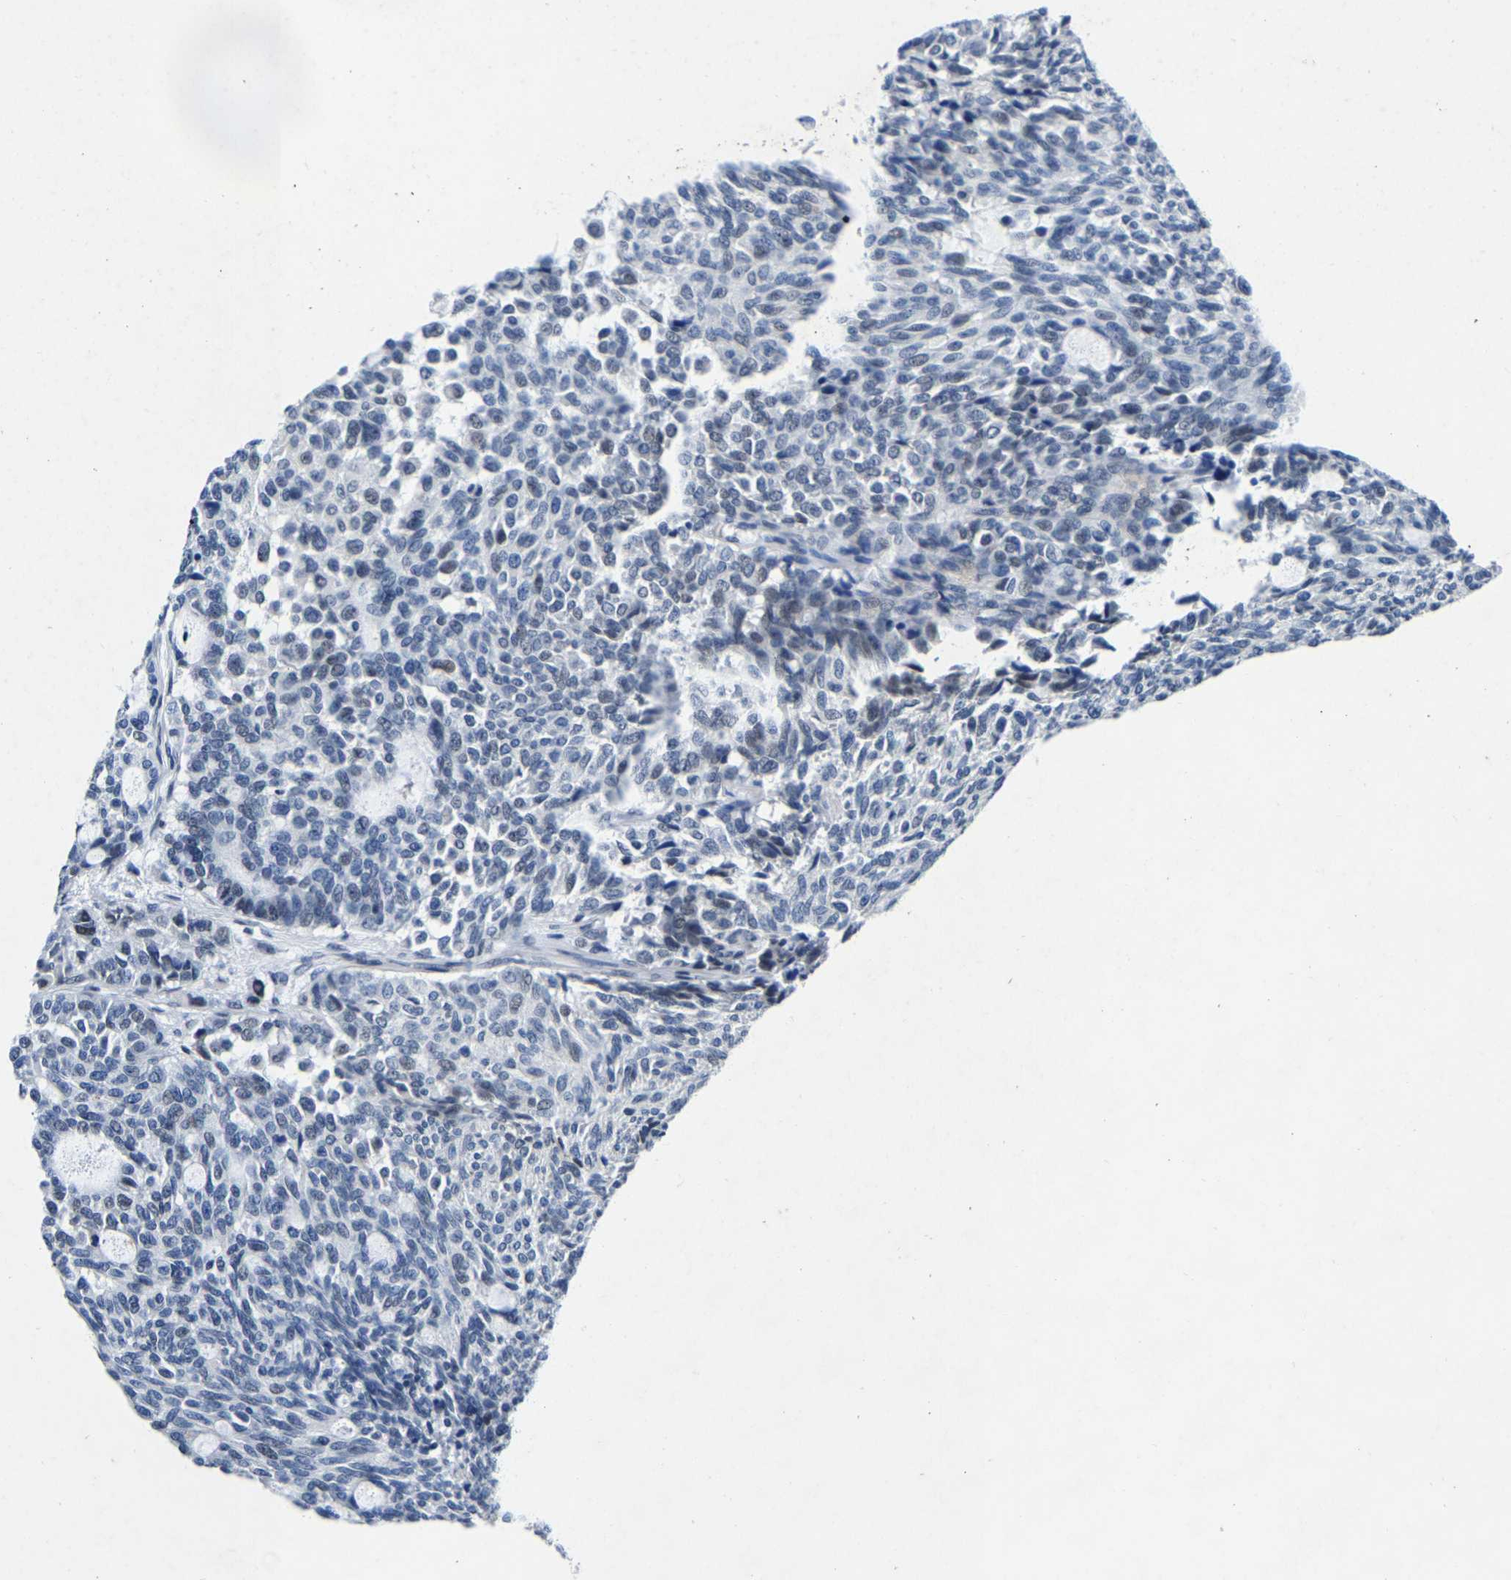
{"staining": {"intensity": "negative", "quantity": "none", "location": "none"}, "tissue": "carcinoid", "cell_type": "Tumor cells", "image_type": "cancer", "snomed": [{"axis": "morphology", "description": "Carcinoid, malignant, NOS"}, {"axis": "topography", "description": "Pancreas"}], "caption": "Tumor cells are negative for brown protein staining in carcinoid (malignant).", "gene": "UBN2", "patient": {"sex": "female", "age": 54}}